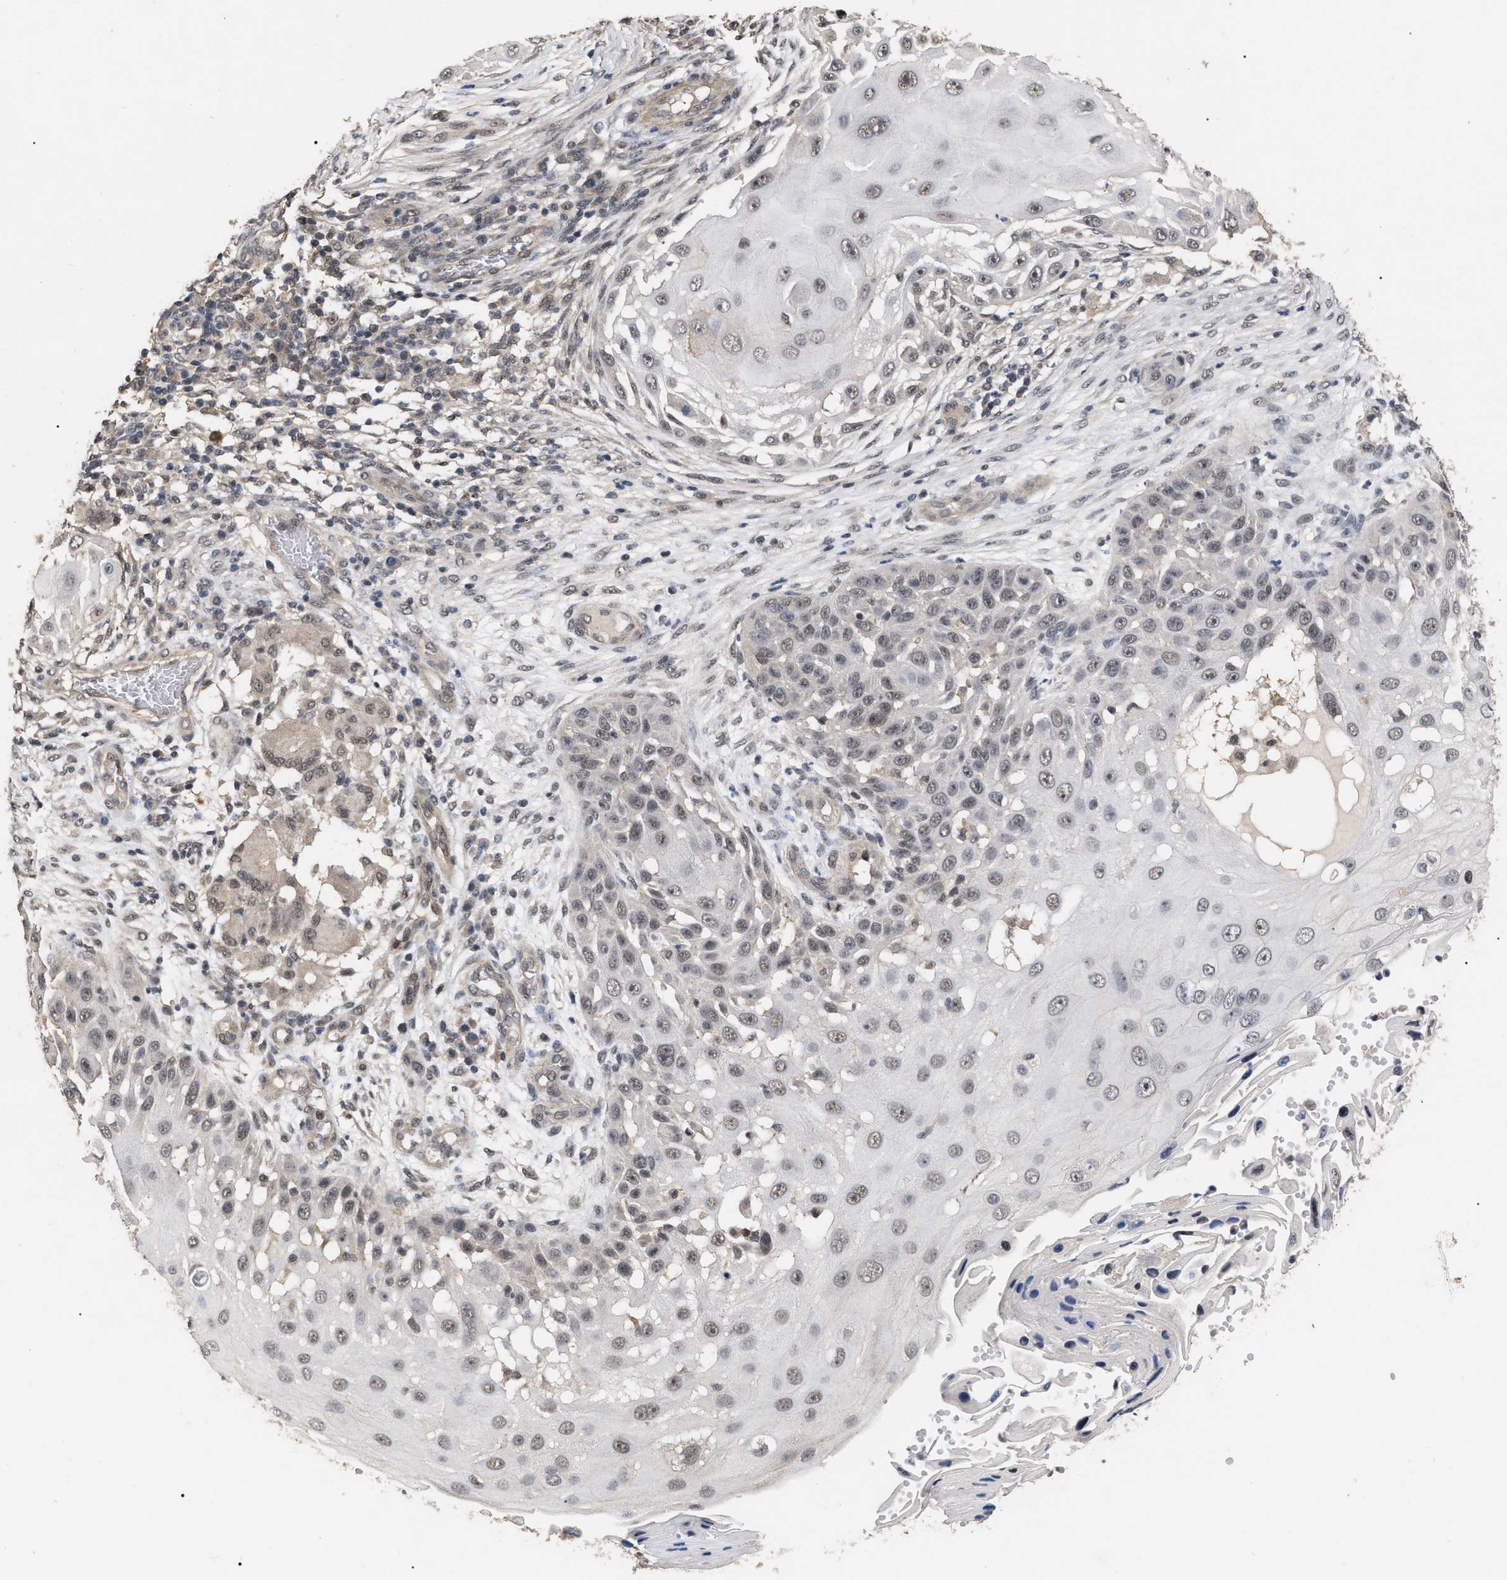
{"staining": {"intensity": "weak", "quantity": ">75%", "location": "nuclear"}, "tissue": "skin cancer", "cell_type": "Tumor cells", "image_type": "cancer", "snomed": [{"axis": "morphology", "description": "Squamous cell carcinoma, NOS"}, {"axis": "topography", "description": "Skin"}], "caption": "Immunohistochemical staining of skin cancer displays weak nuclear protein expression in approximately >75% of tumor cells.", "gene": "JAZF1", "patient": {"sex": "female", "age": 44}}